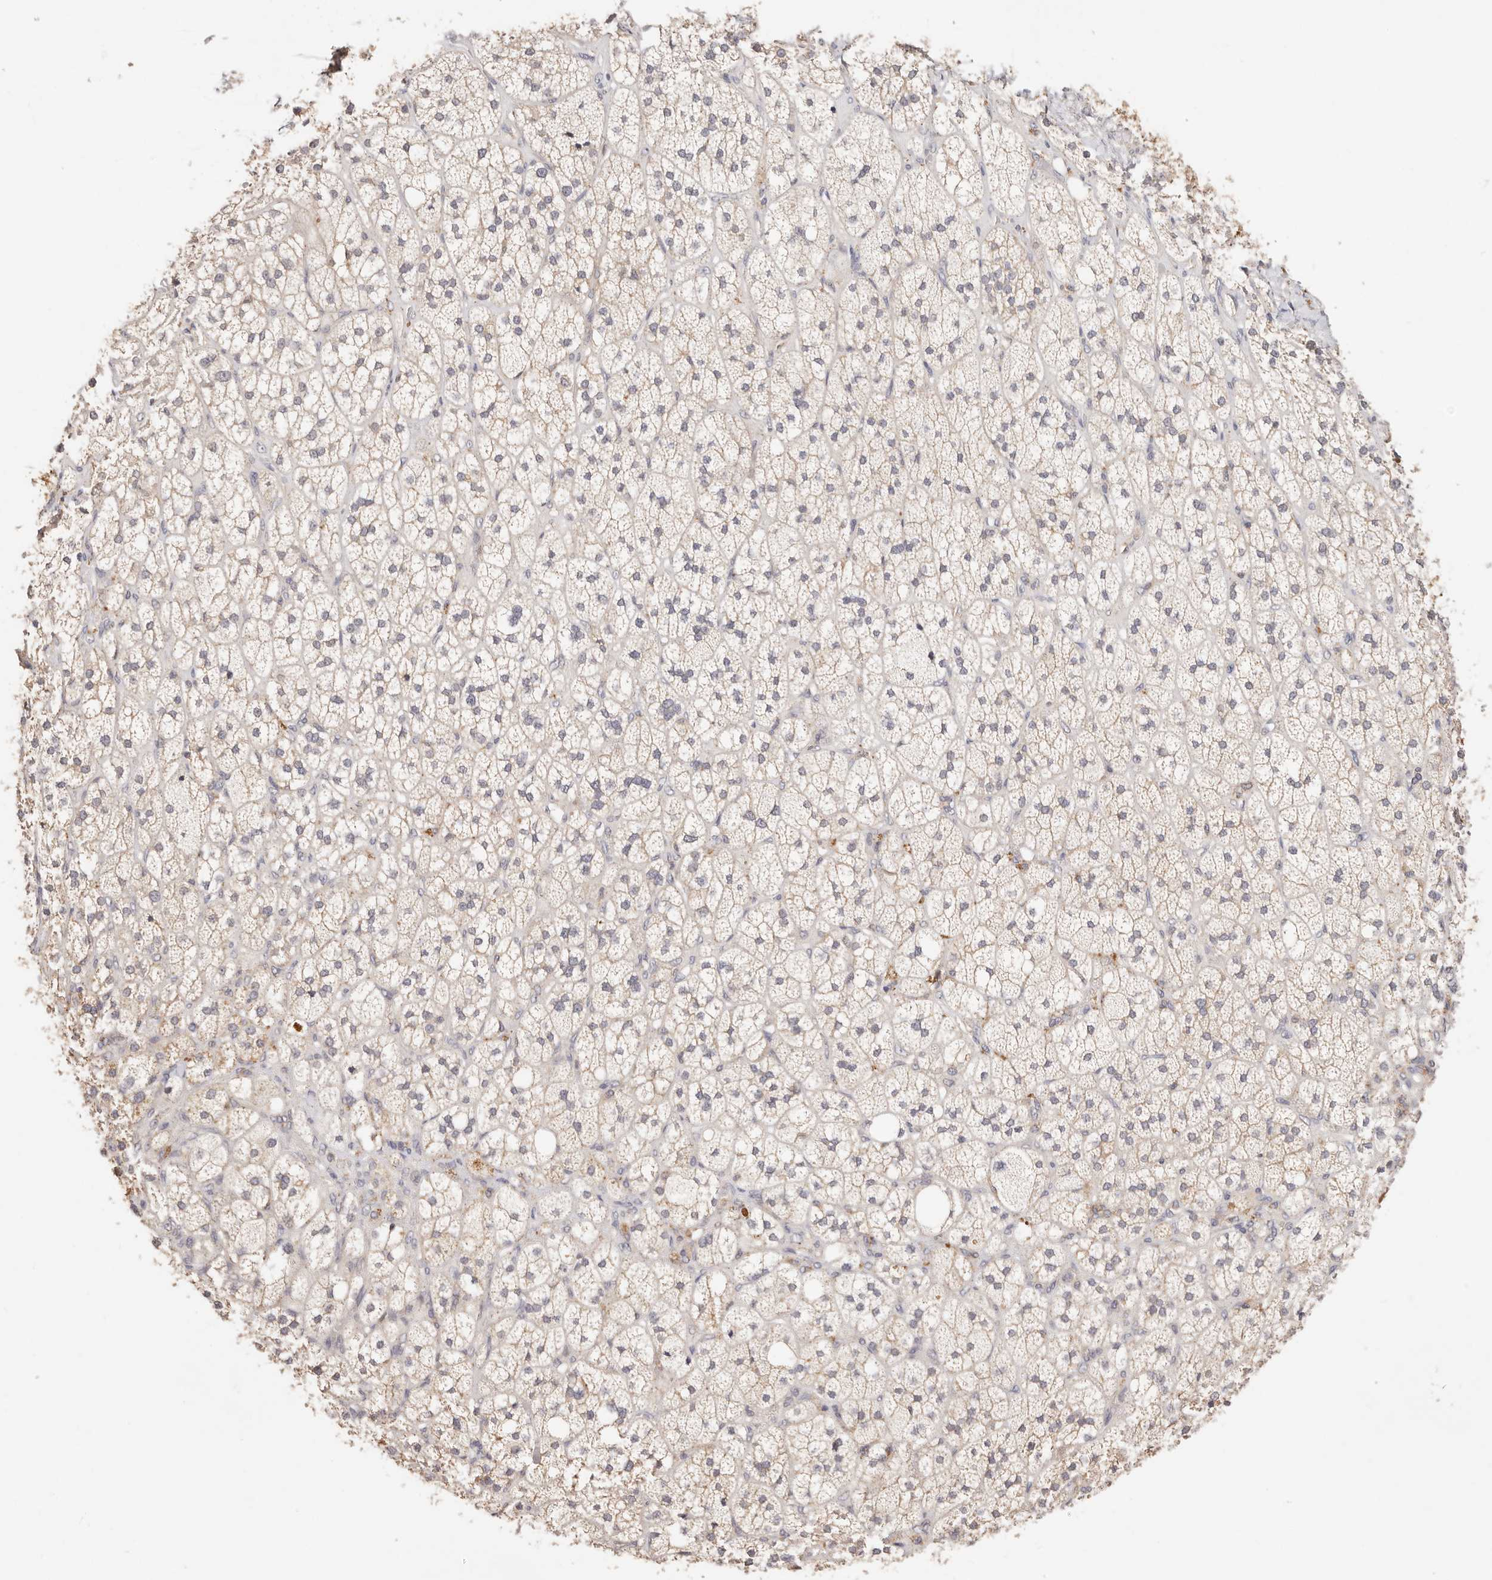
{"staining": {"intensity": "weak", "quantity": "25%-75%", "location": "cytoplasmic/membranous"}, "tissue": "adrenal gland", "cell_type": "Glandular cells", "image_type": "normal", "snomed": [{"axis": "morphology", "description": "Normal tissue, NOS"}, {"axis": "topography", "description": "Adrenal gland"}], "caption": "Glandular cells demonstrate low levels of weak cytoplasmic/membranous expression in approximately 25%-75% of cells in normal human adrenal gland.", "gene": "CXADR", "patient": {"sex": "male", "age": 61}}